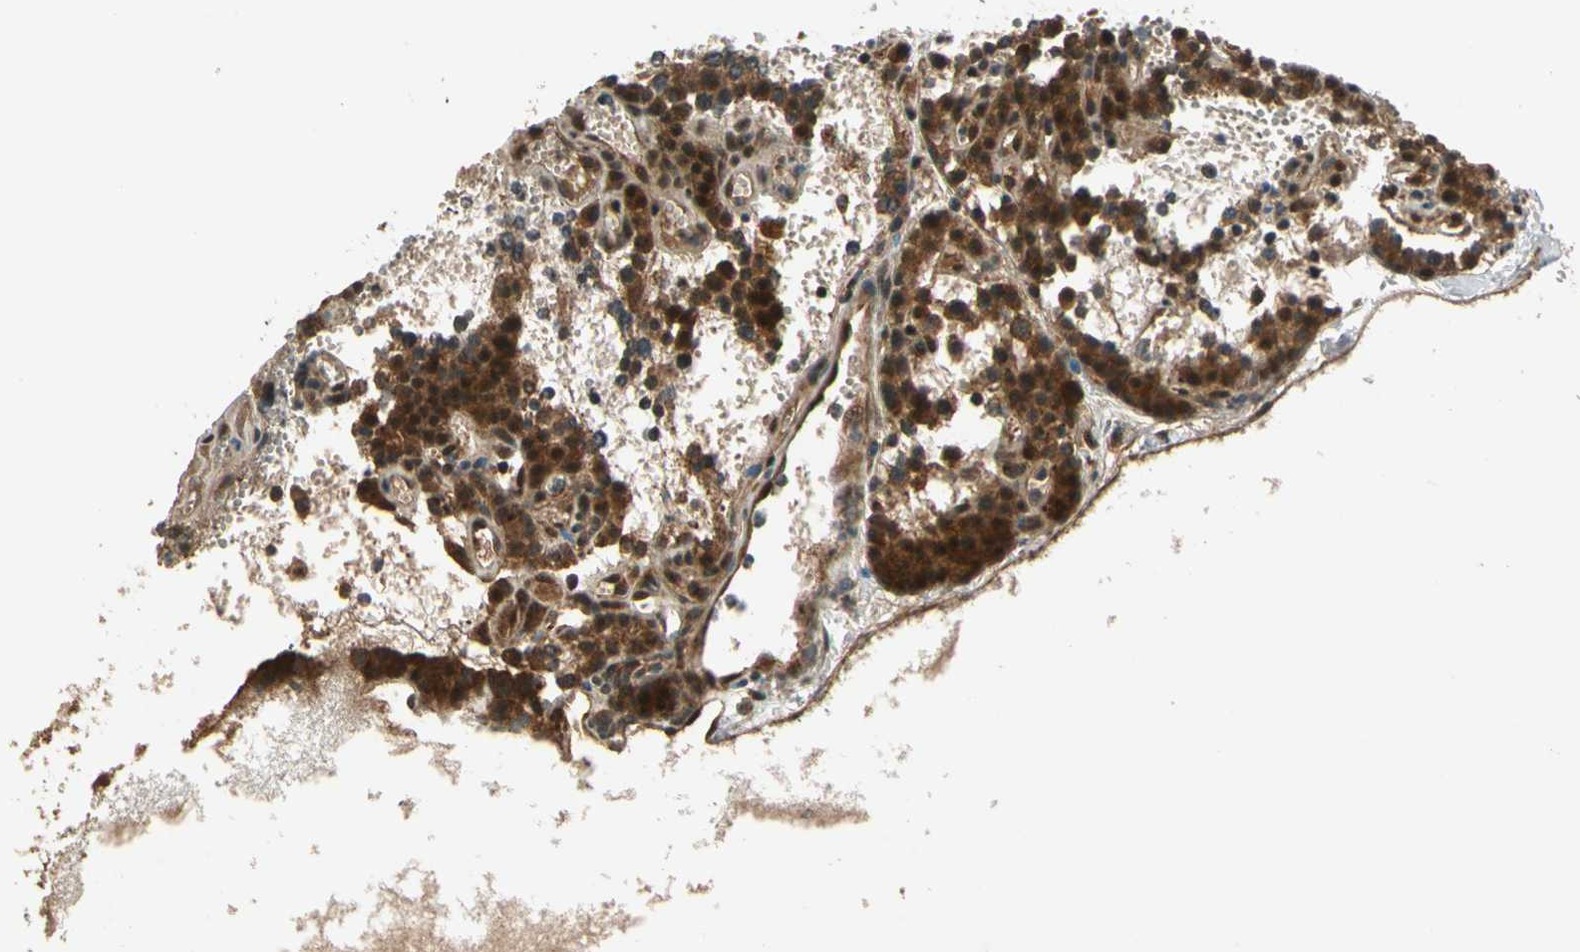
{"staining": {"intensity": "strong", "quantity": ">75%", "location": "cytoplasmic/membranous"}, "tissue": "parathyroid gland", "cell_type": "Glandular cells", "image_type": "normal", "snomed": [{"axis": "morphology", "description": "Normal tissue, NOS"}, {"axis": "topography", "description": "Parathyroid gland"}], "caption": "The image displays a brown stain indicating the presence of a protein in the cytoplasmic/membranous of glandular cells in parathyroid gland.", "gene": "ACVR1C", "patient": {"sex": "male", "age": 25}}